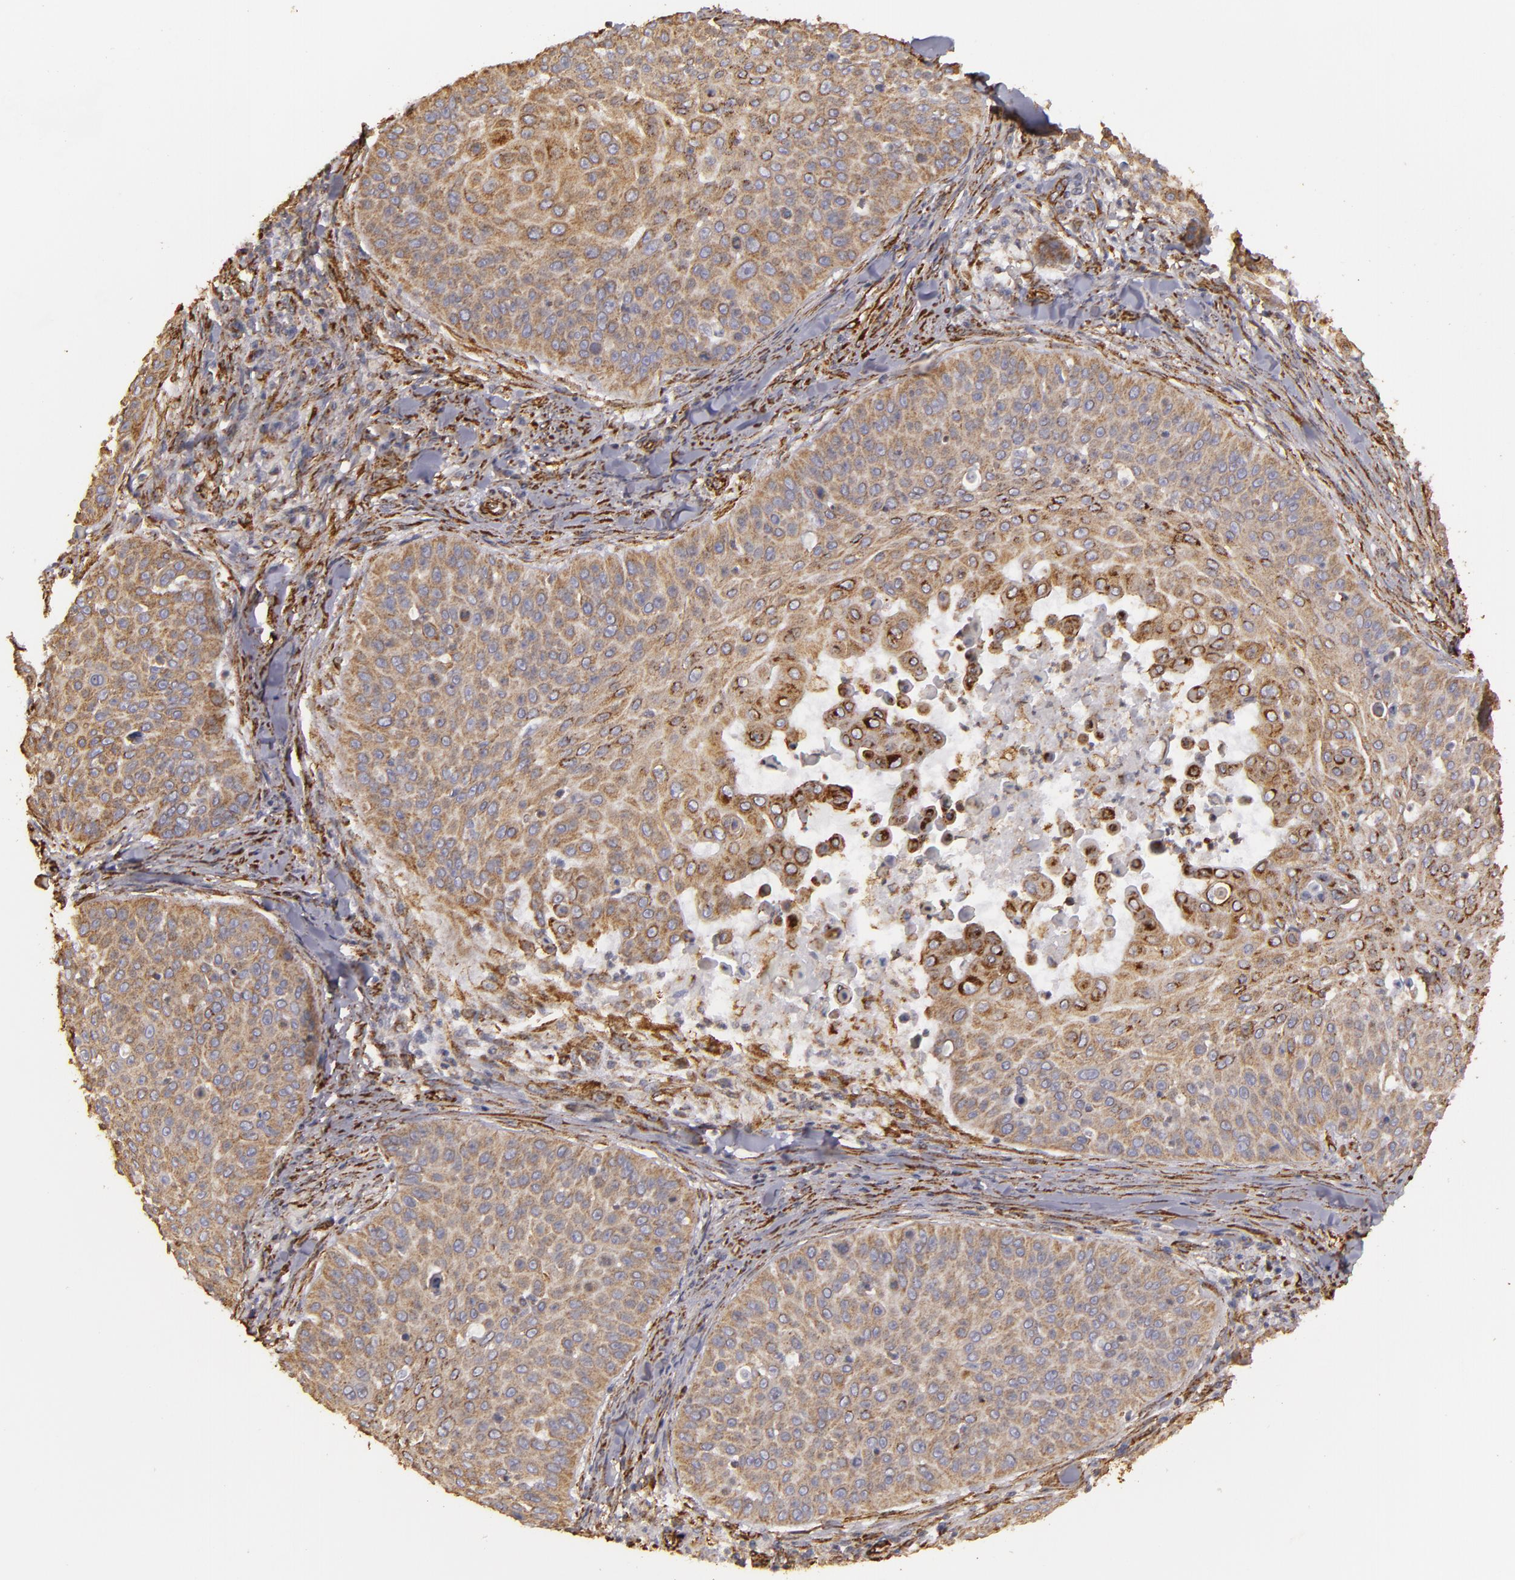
{"staining": {"intensity": "moderate", "quantity": ">75%", "location": "cytoplasmic/membranous"}, "tissue": "skin cancer", "cell_type": "Tumor cells", "image_type": "cancer", "snomed": [{"axis": "morphology", "description": "Squamous cell carcinoma, NOS"}, {"axis": "topography", "description": "Skin"}], "caption": "Immunohistochemistry (IHC) (DAB (3,3'-diaminobenzidine)) staining of skin squamous cell carcinoma demonstrates moderate cytoplasmic/membranous protein staining in approximately >75% of tumor cells. (Stains: DAB (3,3'-diaminobenzidine) in brown, nuclei in blue, Microscopy: brightfield microscopy at high magnification).", "gene": "CYB5R3", "patient": {"sex": "male", "age": 82}}